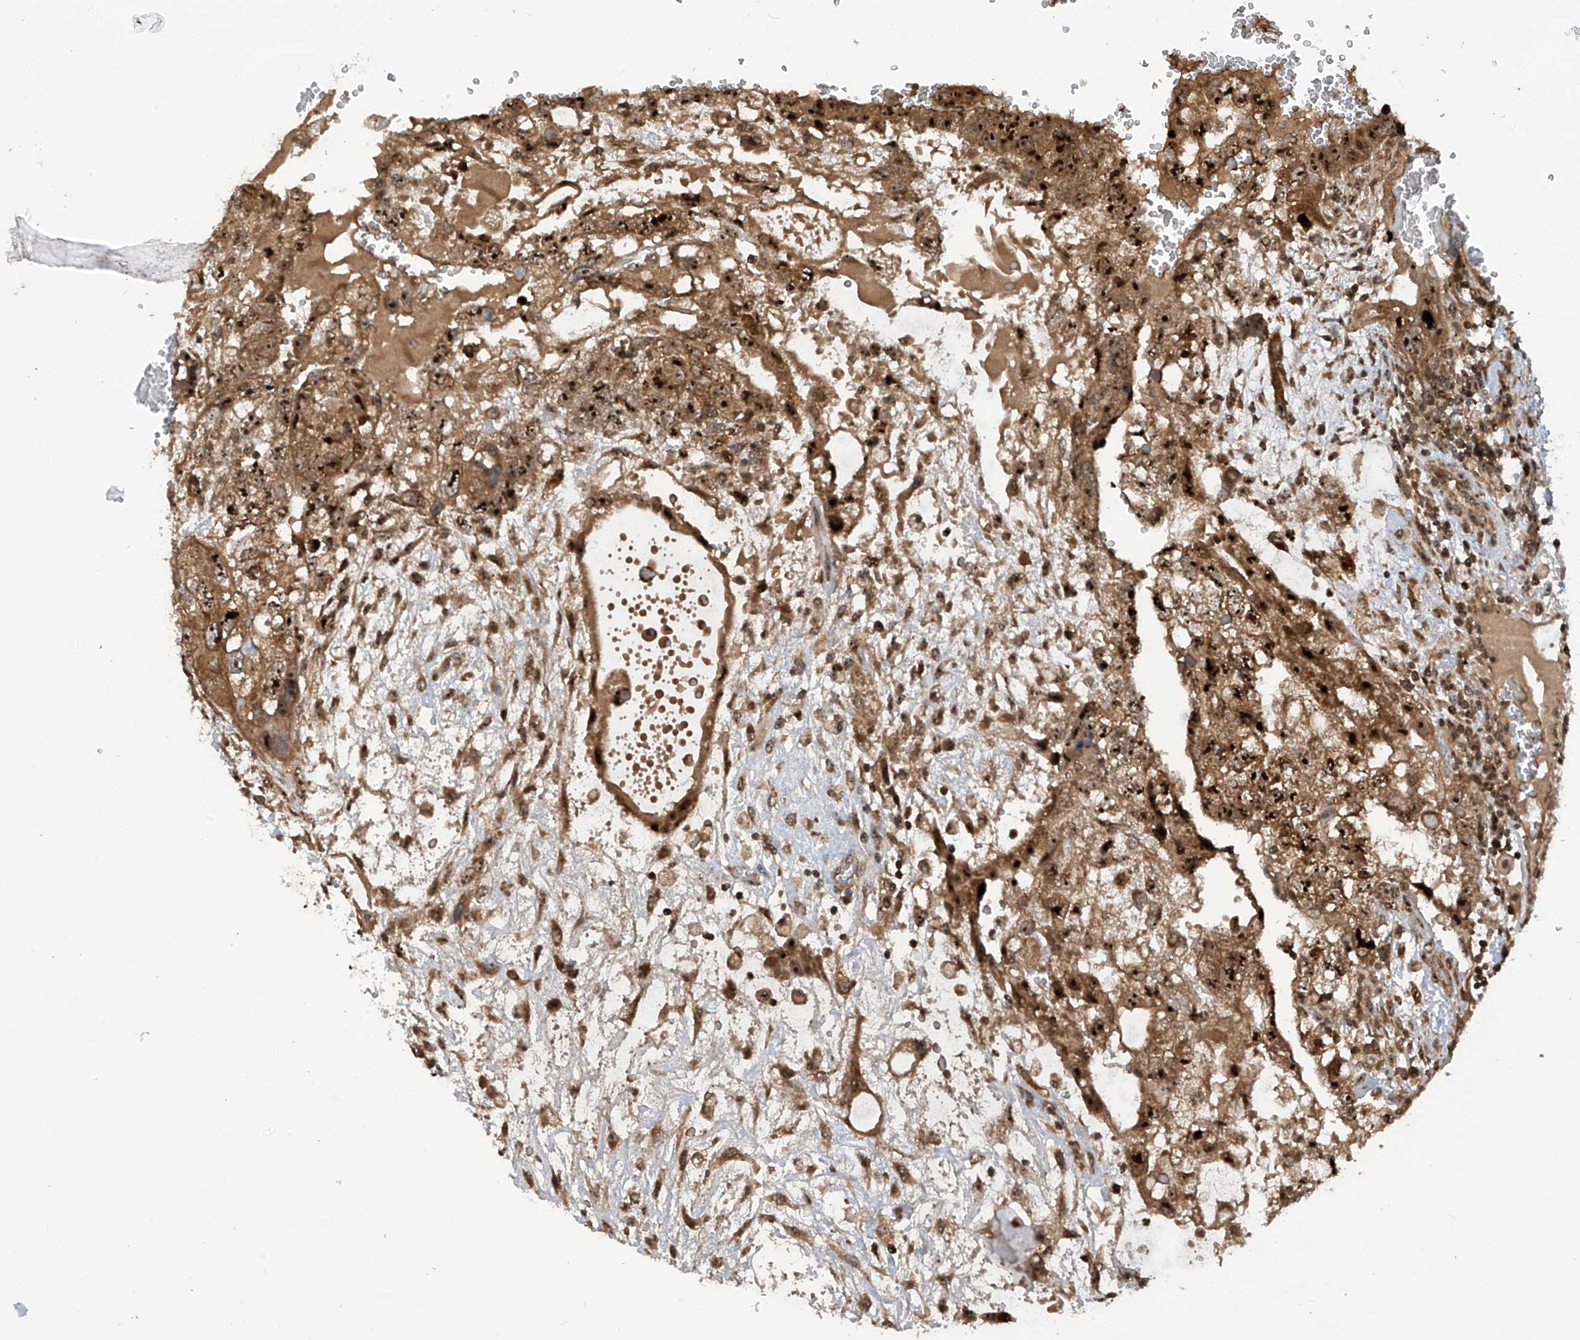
{"staining": {"intensity": "strong", "quantity": ">75%", "location": "cytoplasmic/membranous,nuclear"}, "tissue": "testis cancer", "cell_type": "Tumor cells", "image_type": "cancer", "snomed": [{"axis": "morphology", "description": "Carcinoma, Embryonal, NOS"}, {"axis": "topography", "description": "Testis"}], "caption": "A brown stain highlights strong cytoplasmic/membranous and nuclear staining of a protein in embryonal carcinoma (testis) tumor cells.", "gene": "C1orf131", "patient": {"sex": "male", "age": 36}}